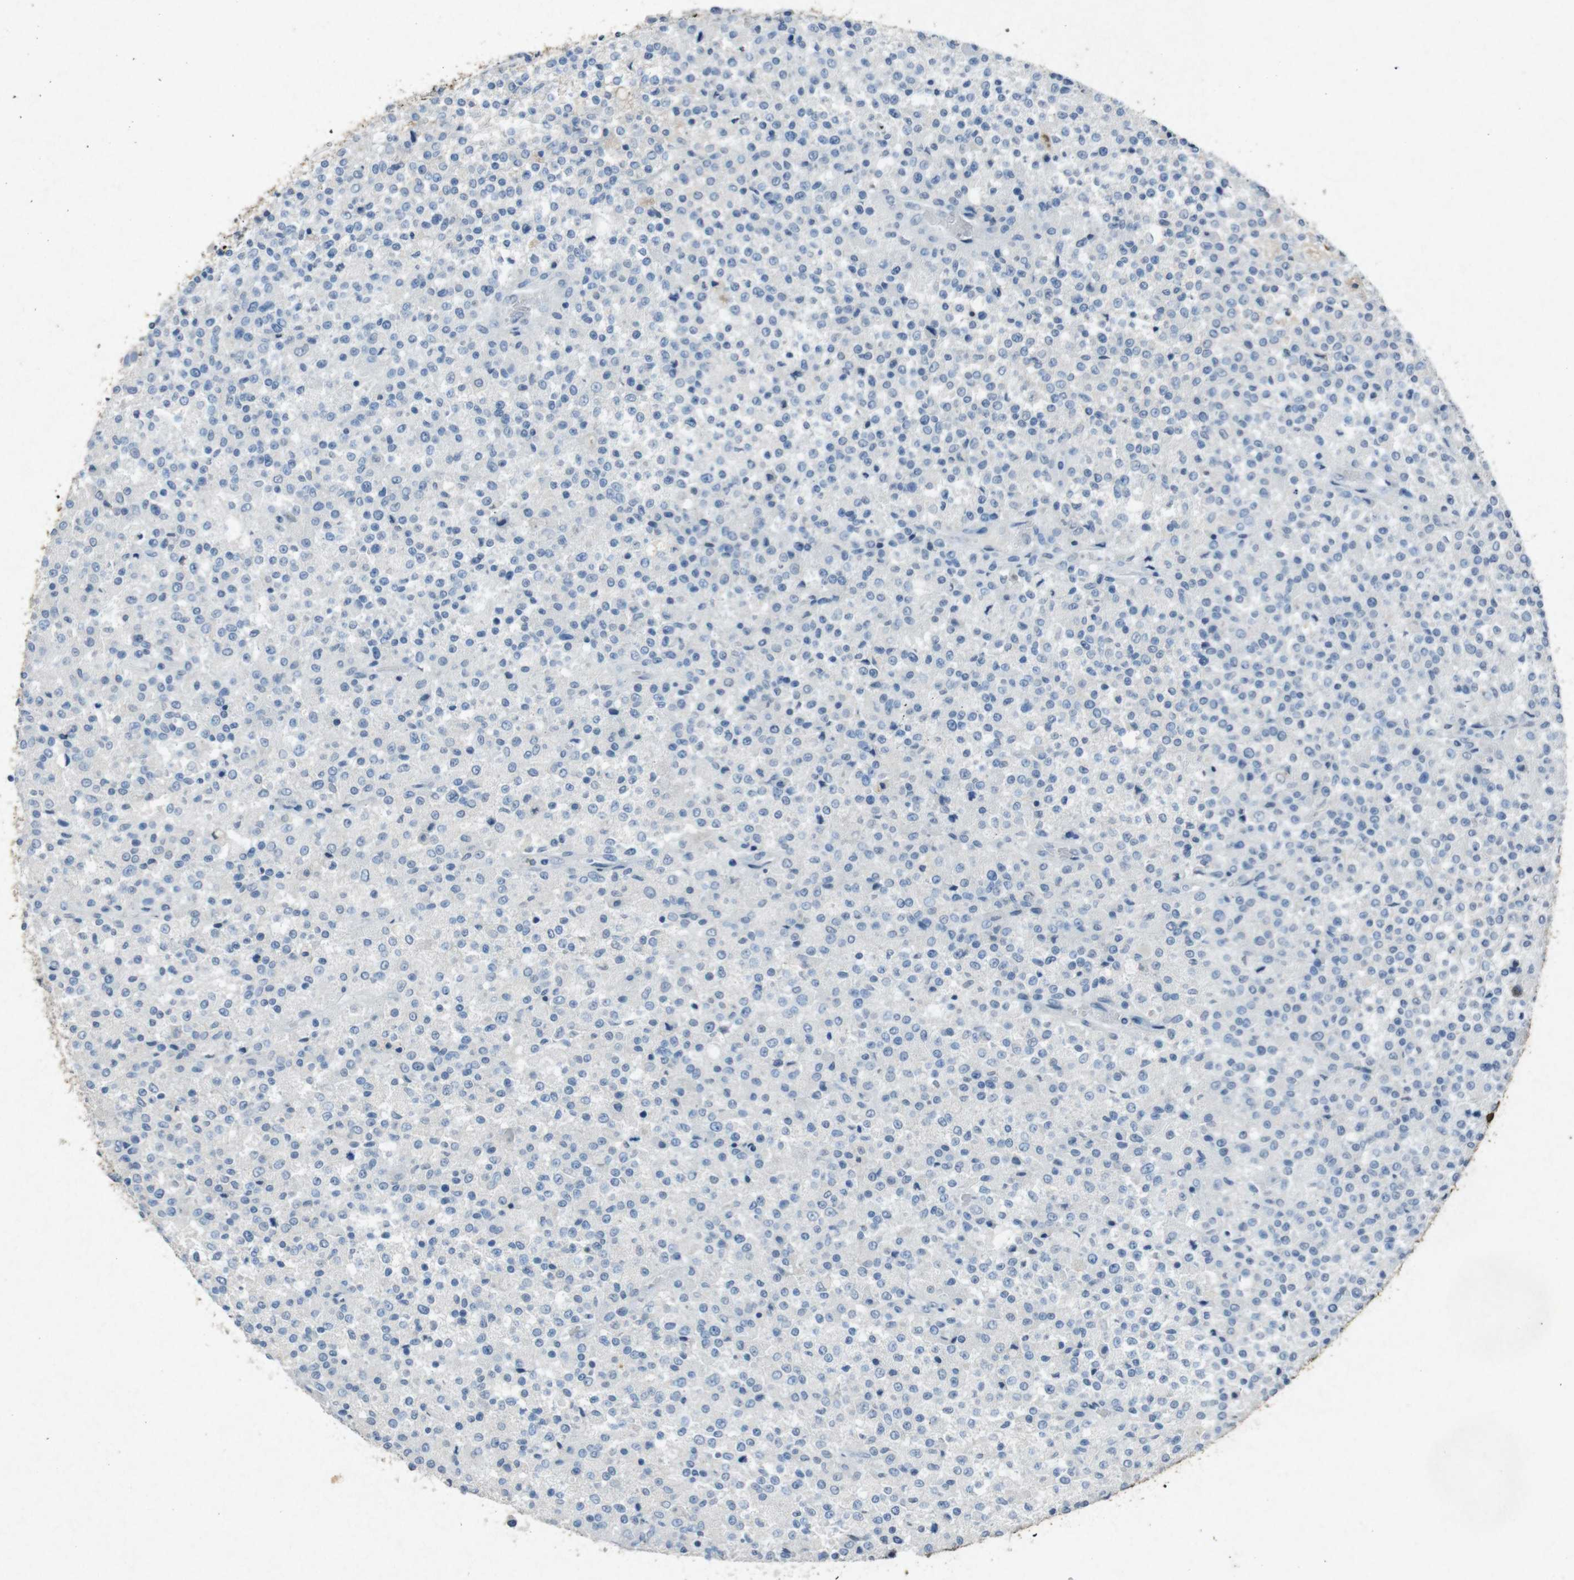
{"staining": {"intensity": "negative", "quantity": "none", "location": "none"}, "tissue": "testis cancer", "cell_type": "Tumor cells", "image_type": "cancer", "snomed": [{"axis": "morphology", "description": "Seminoma, NOS"}, {"axis": "topography", "description": "Testis"}], "caption": "High magnification brightfield microscopy of testis seminoma stained with DAB (3,3'-diaminobenzidine) (brown) and counterstained with hematoxylin (blue): tumor cells show no significant expression.", "gene": "STBD1", "patient": {"sex": "male", "age": 59}}